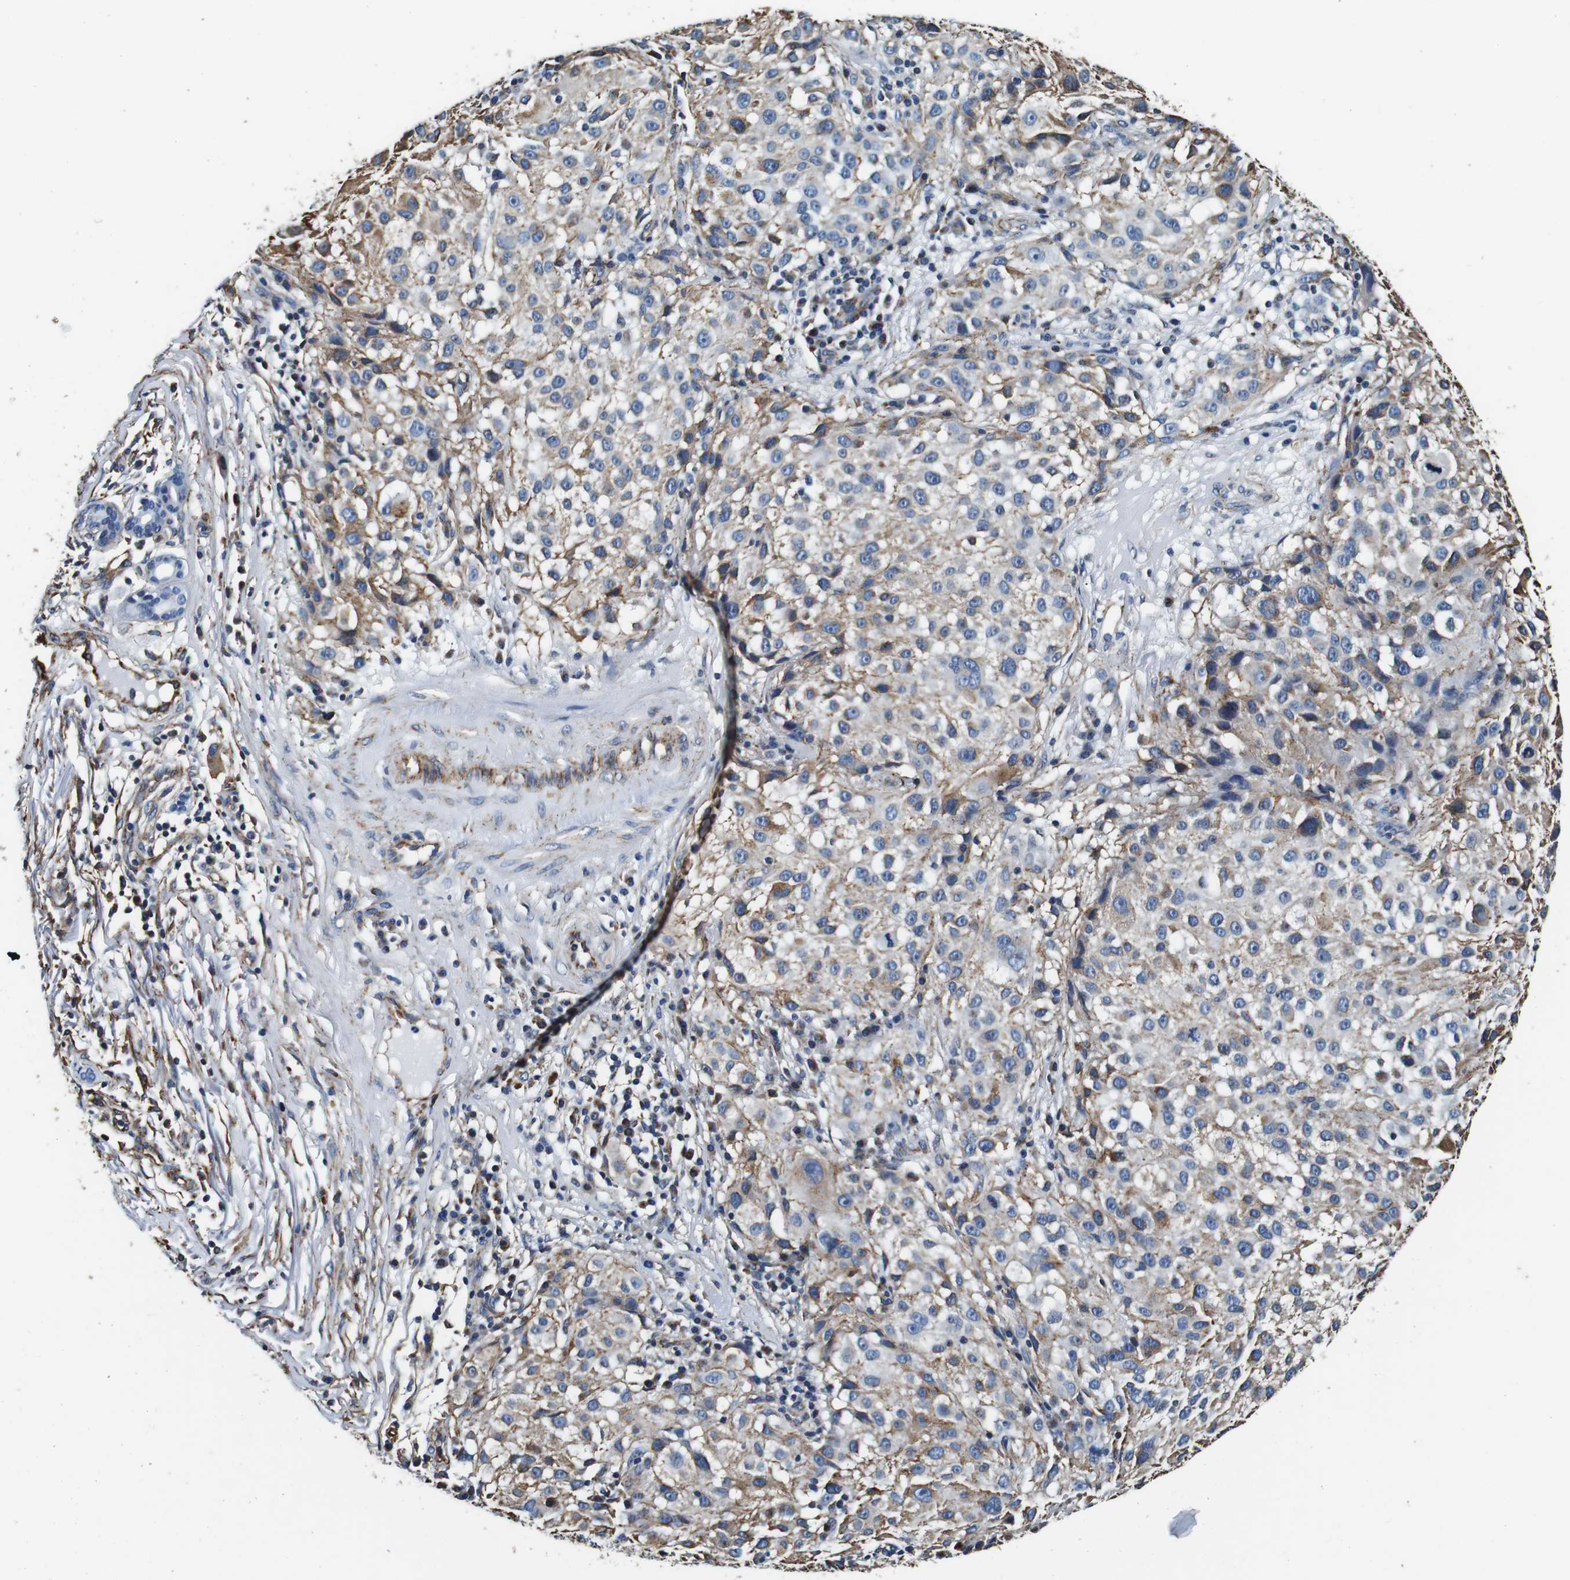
{"staining": {"intensity": "weak", "quantity": ">75%", "location": "cytoplasmic/membranous"}, "tissue": "melanoma", "cell_type": "Tumor cells", "image_type": "cancer", "snomed": [{"axis": "morphology", "description": "Necrosis, NOS"}, {"axis": "morphology", "description": "Malignant melanoma, NOS"}, {"axis": "topography", "description": "Skin"}], "caption": "The histopathology image displays staining of malignant melanoma, revealing weak cytoplasmic/membranous protein staining (brown color) within tumor cells.", "gene": "GJE1", "patient": {"sex": "female", "age": 87}}